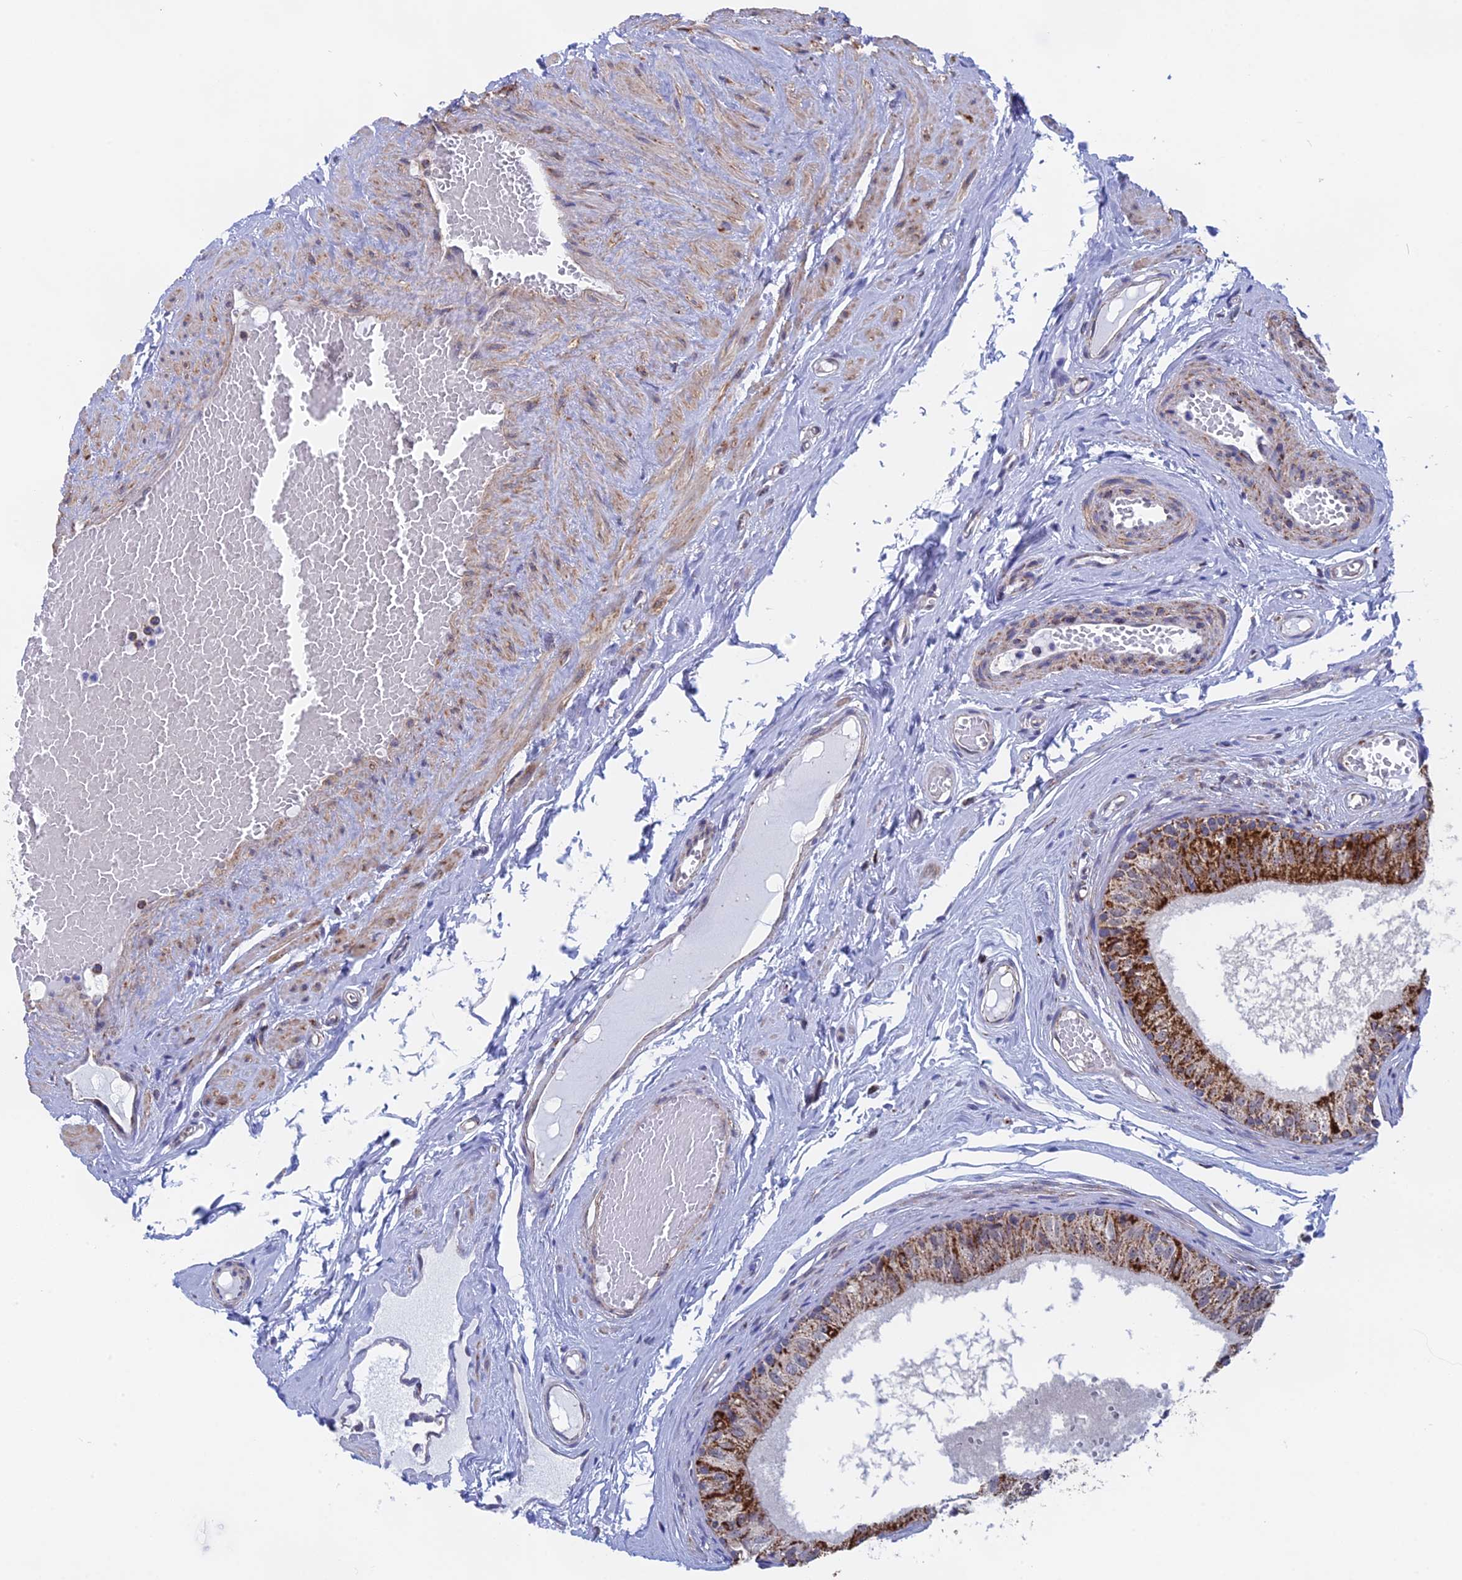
{"staining": {"intensity": "strong", "quantity": "25%-75%", "location": "cytoplasmic/membranous"}, "tissue": "epididymis", "cell_type": "Glandular cells", "image_type": "normal", "snomed": [{"axis": "morphology", "description": "Normal tissue, NOS"}, {"axis": "topography", "description": "Epididymis"}], "caption": "A brown stain highlights strong cytoplasmic/membranous expression of a protein in glandular cells of benign epididymis. Using DAB (3,3'-diaminobenzidine) (brown) and hematoxylin (blue) stains, captured at high magnification using brightfield microscopy.", "gene": "CDC16", "patient": {"sex": "male", "age": 79}}